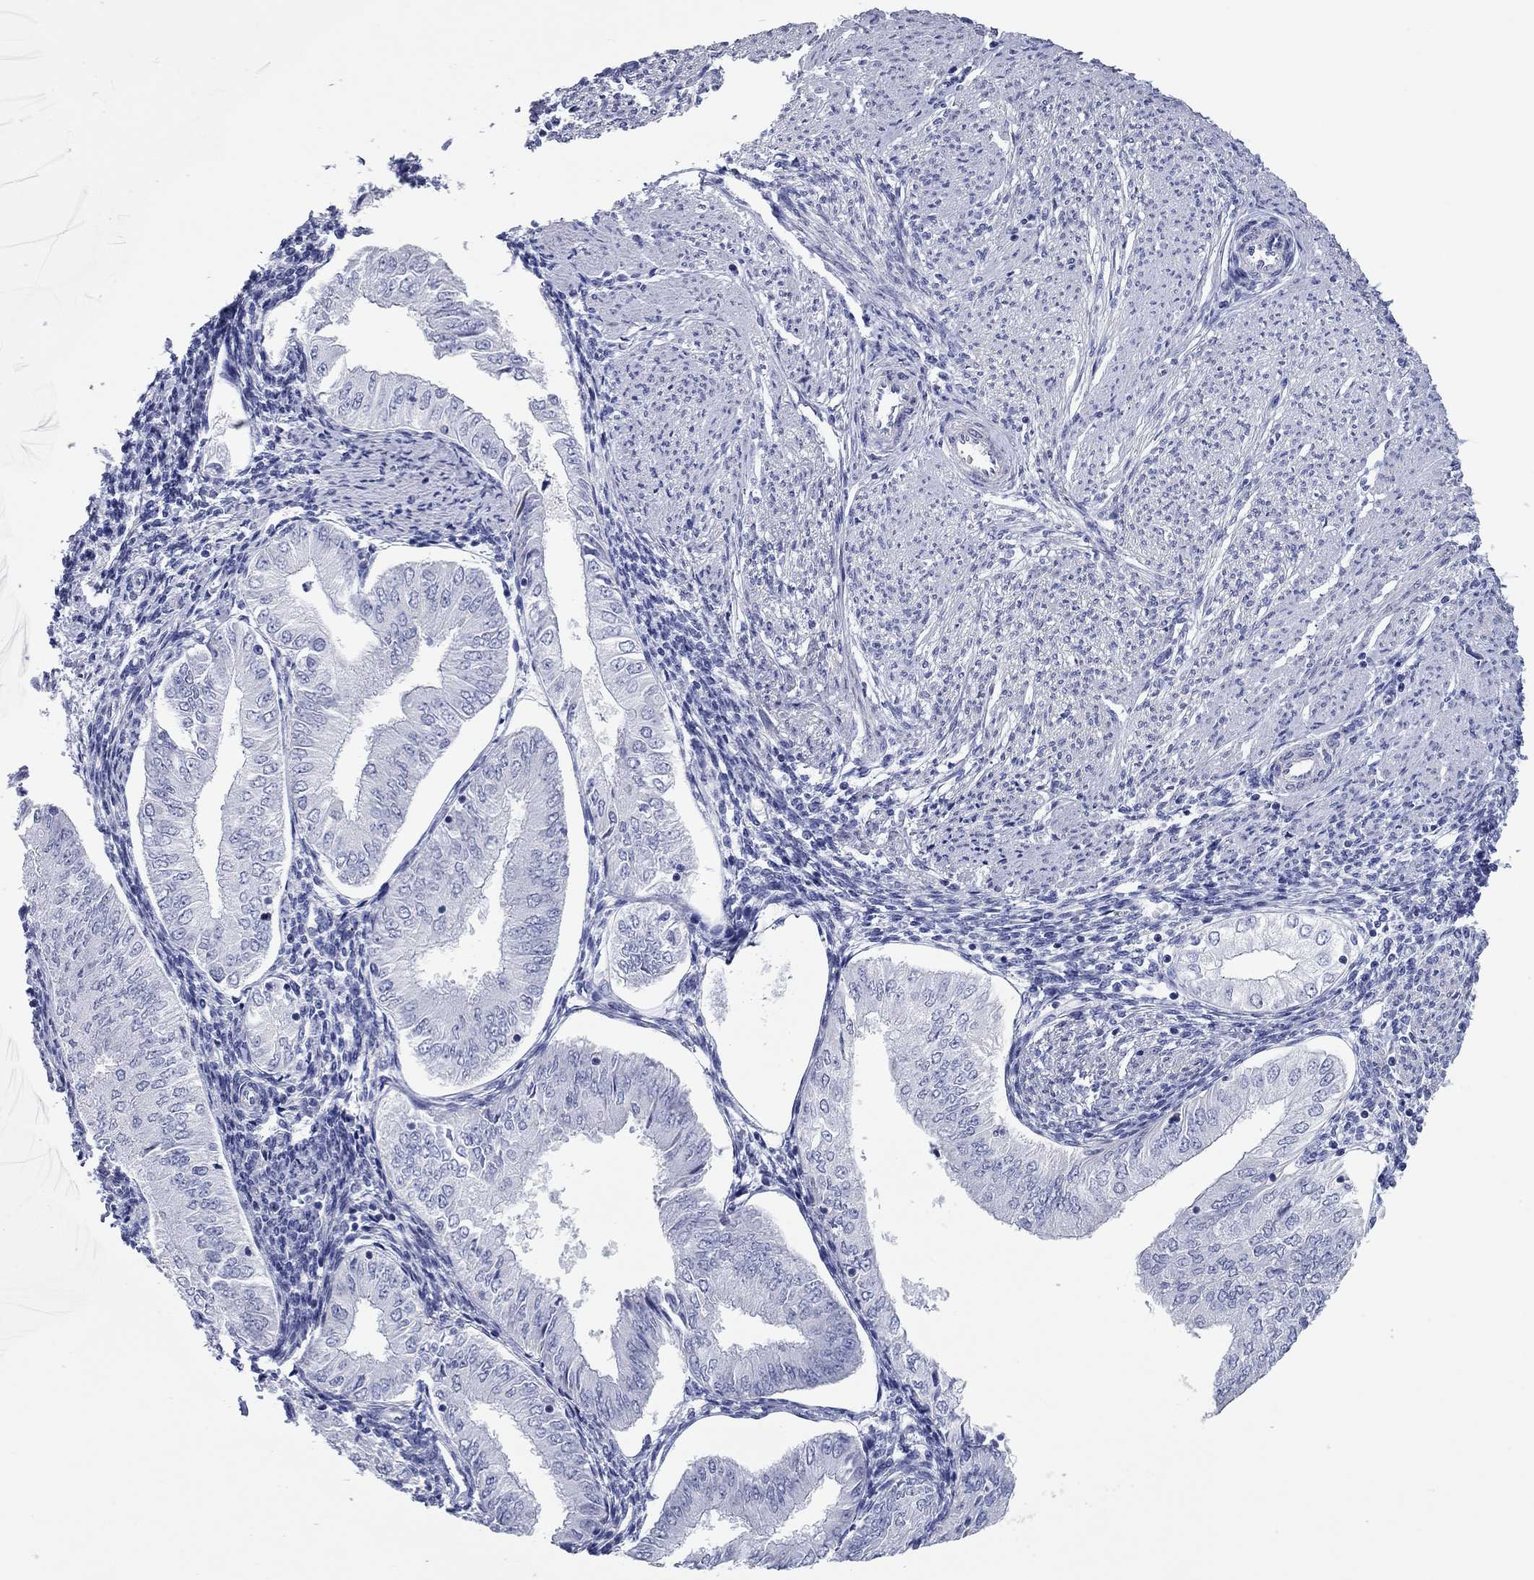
{"staining": {"intensity": "negative", "quantity": "none", "location": "none"}, "tissue": "endometrial cancer", "cell_type": "Tumor cells", "image_type": "cancer", "snomed": [{"axis": "morphology", "description": "Adenocarcinoma, NOS"}, {"axis": "topography", "description": "Endometrium"}], "caption": "Photomicrograph shows no protein staining in tumor cells of endometrial cancer tissue.", "gene": "CHI3L2", "patient": {"sex": "female", "age": 53}}